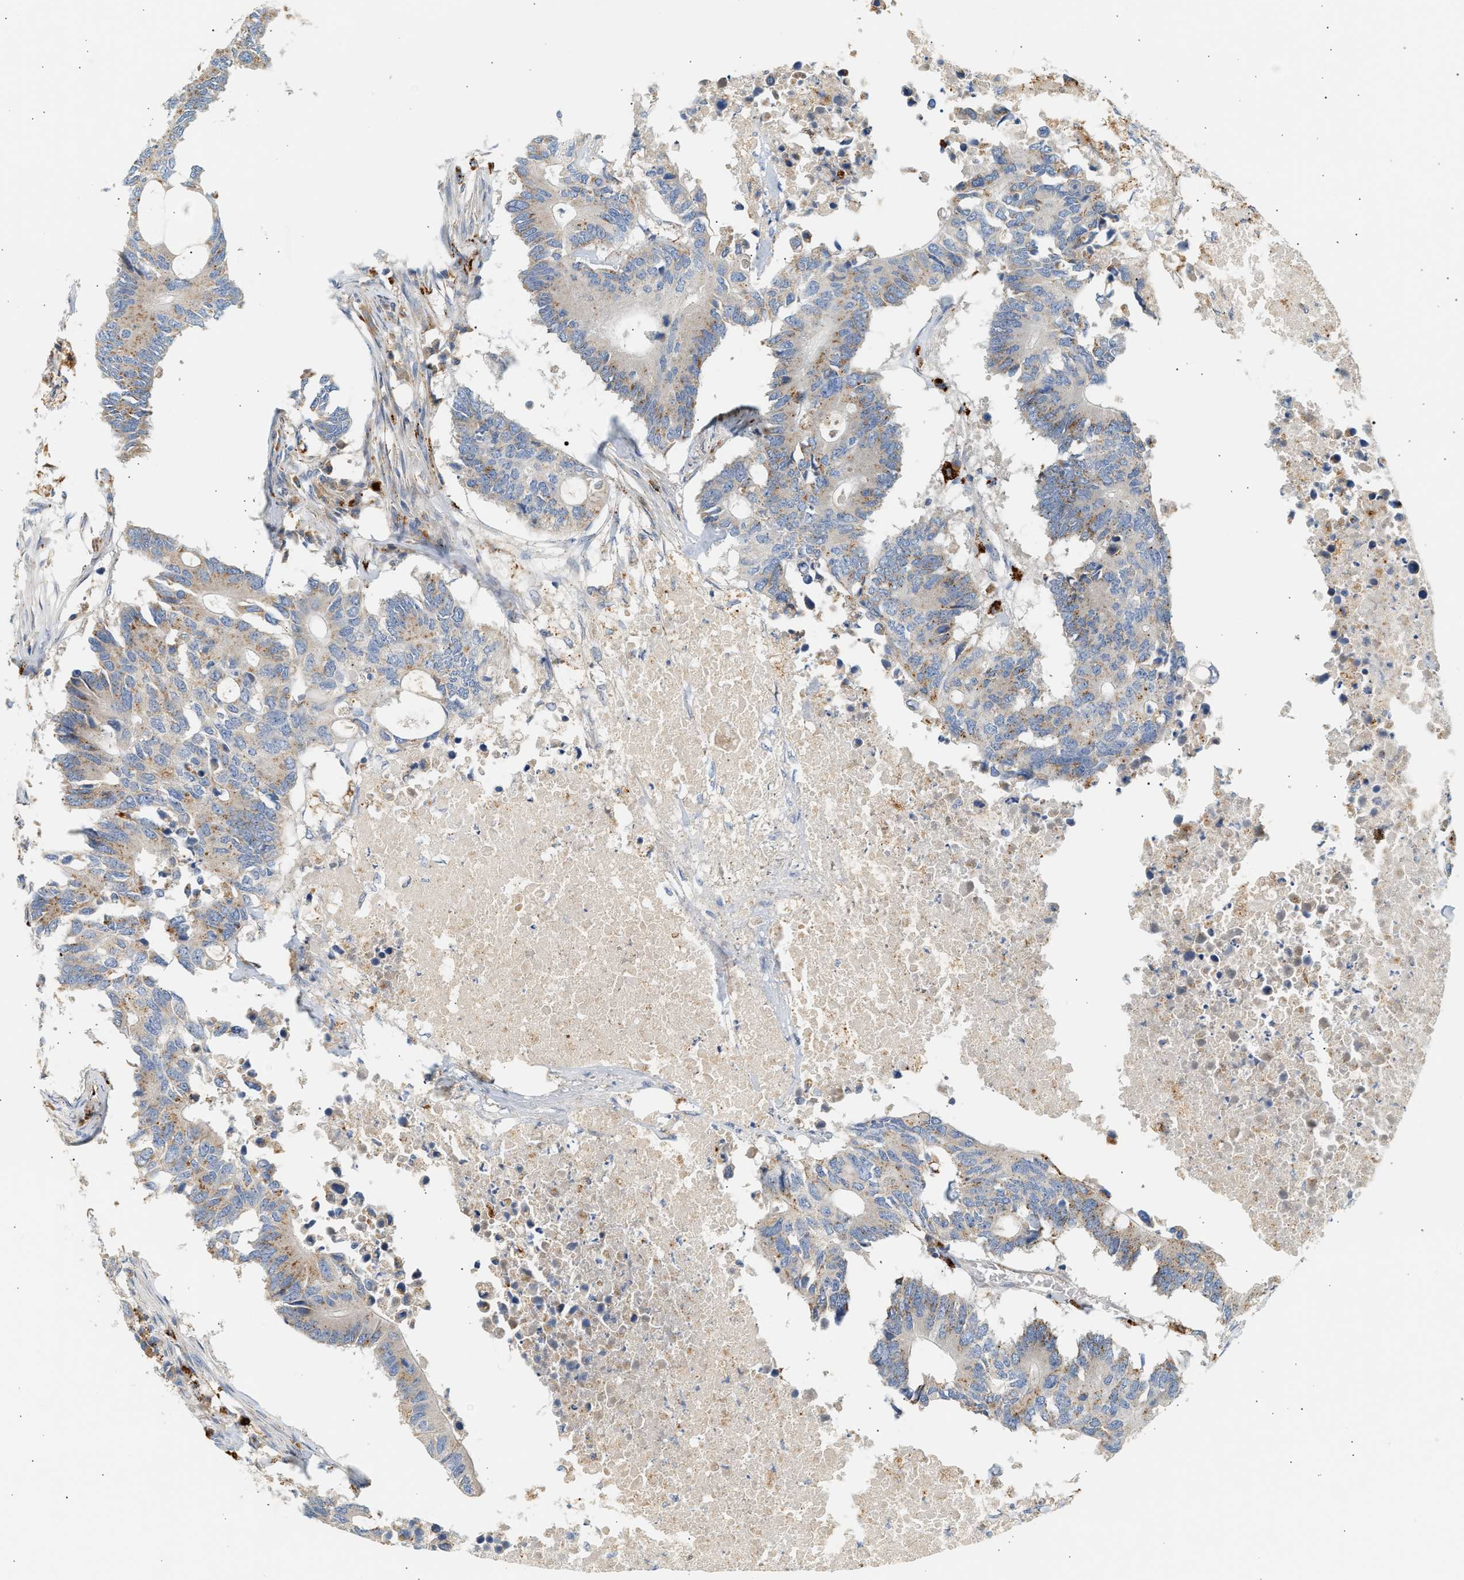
{"staining": {"intensity": "moderate", "quantity": ">75%", "location": "cytoplasmic/membranous"}, "tissue": "colorectal cancer", "cell_type": "Tumor cells", "image_type": "cancer", "snomed": [{"axis": "morphology", "description": "Adenocarcinoma, NOS"}, {"axis": "topography", "description": "Colon"}], "caption": "Immunohistochemical staining of colorectal cancer (adenocarcinoma) displays medium levels of moderate cytoplasmic/membranous protein expression in approximately >75% of tumor cells. The protein of interest is stained brown, and the nuclei are stained in blue (DAB IHC with brightfield microscopy, high magnification).", "gene": "ENTHD1", "patient": {"sex": "male", "age": 71}}